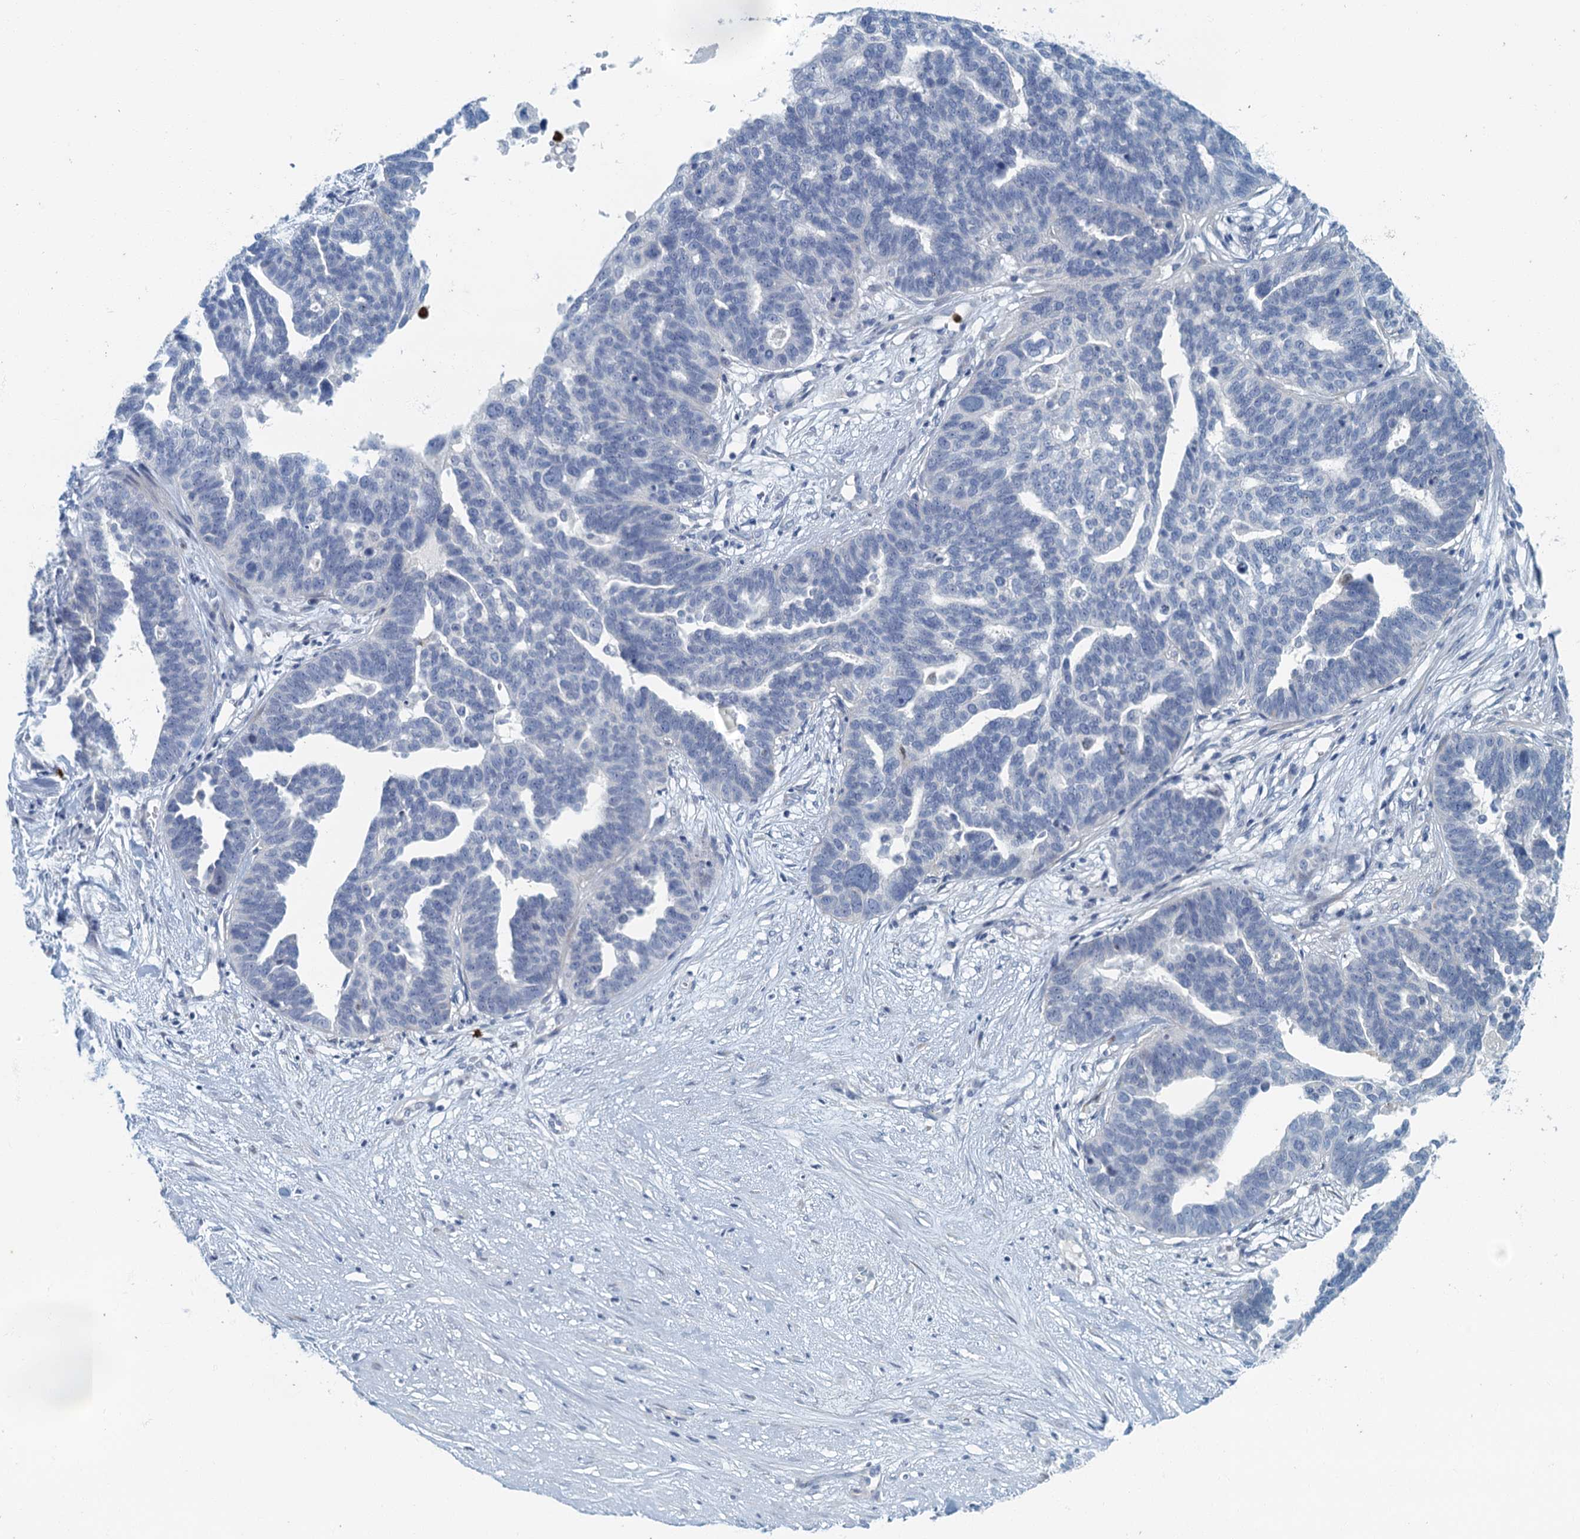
{"staining": {"intensity": "negative", "quantity": "none", "location": "none"}, "tissue": "ovarian cancer", "cell_type": "Tumor cells", "image_type": "cancer", "snomed": [{"axis": "morphology", "description": "Cystadenocarcinoma, serous, NOS"}, {"axis": "topography", "description": "Ovary"}], "caption": "IHC micrograph of human serous cystadenocarcinoma (ovarian) stained for a protein (brown), which reveals no staining in tumor cells.", "gene": "ANKDD1A", "patient": {"sex": "female", "age": 59}}